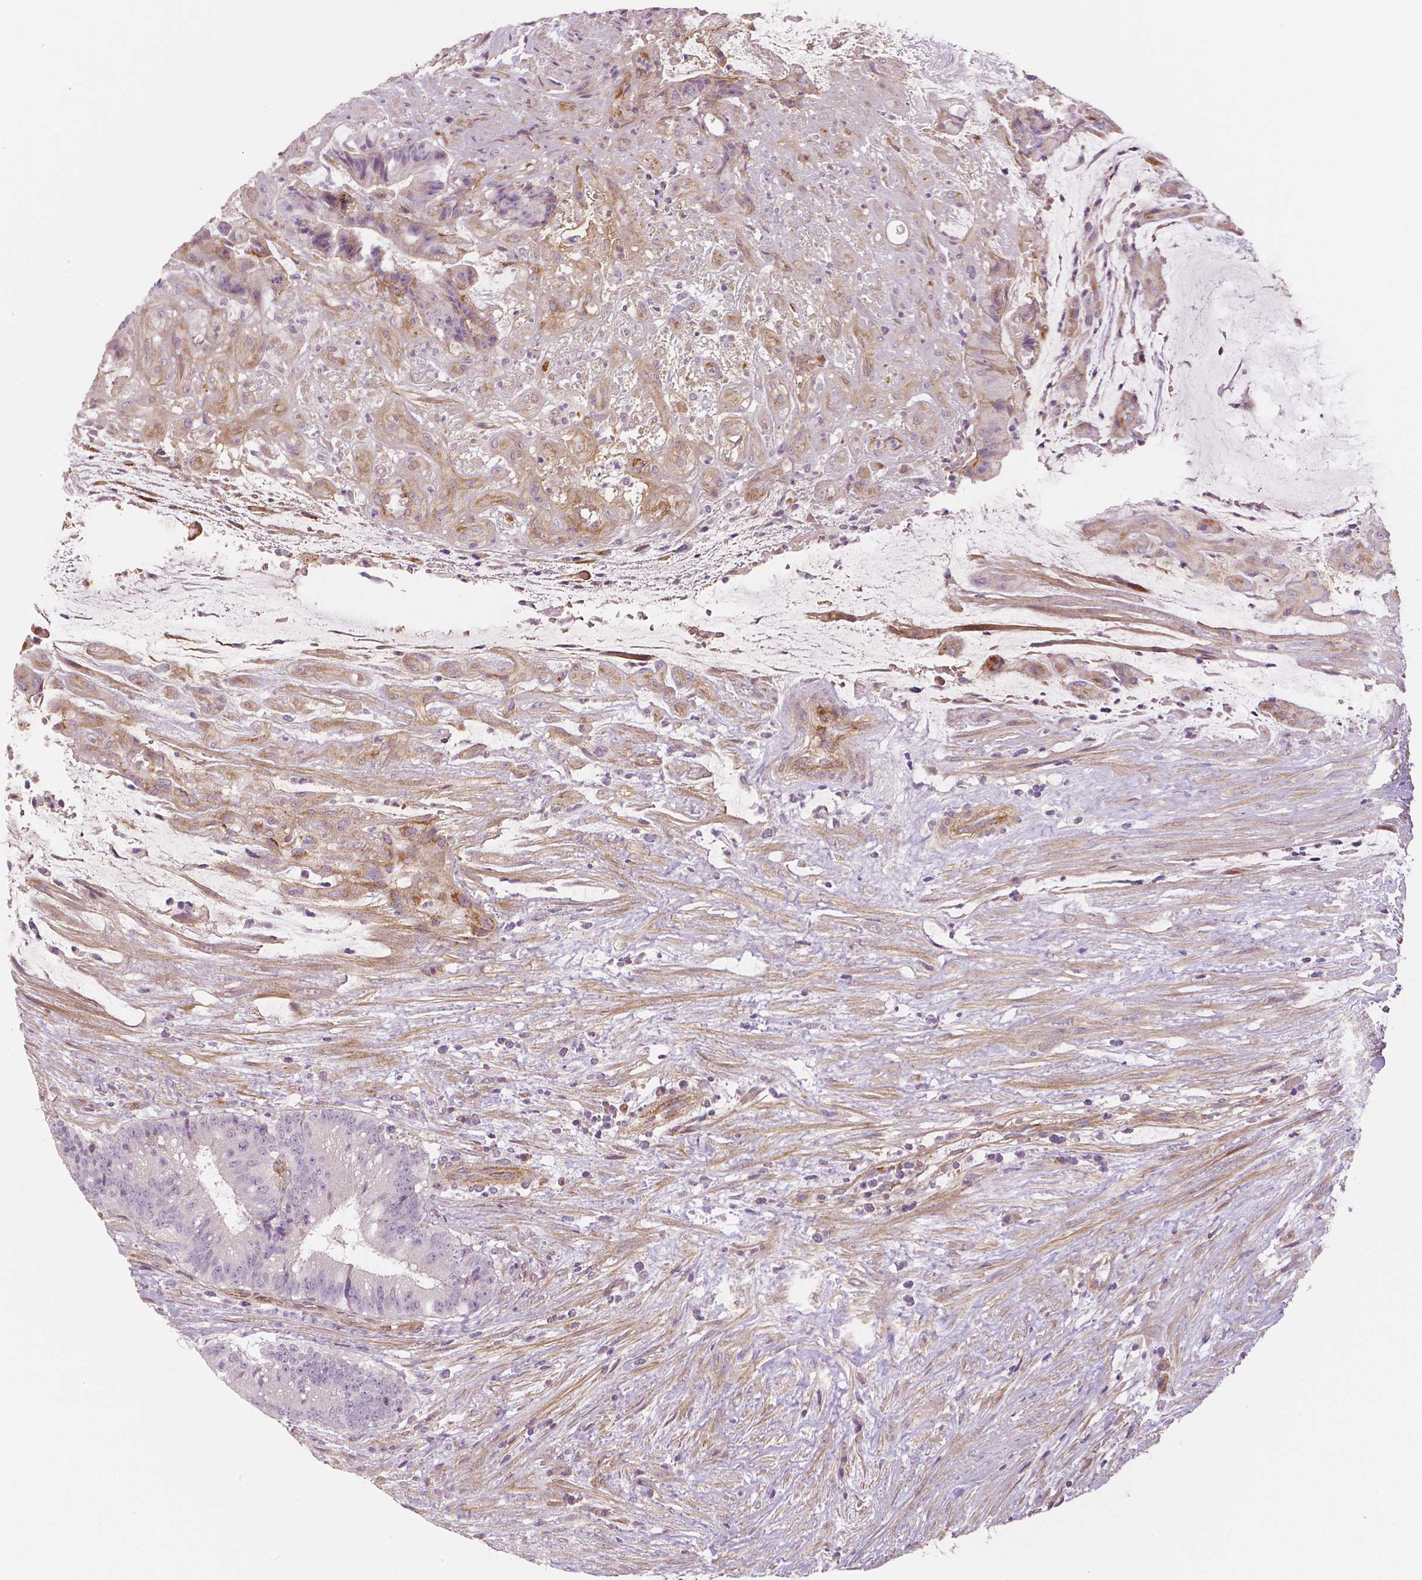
{"staining": {"intensity": "negative", "quantity": "none", "location": "none"}, "tissue": "colorectal cancer", "cell_type": "Tumor cells", "image_type": "cancer", "snomed": [{"axis": "morphology", "description": "Adenocarcinoma, NOS"}, {"axis": "topography", "description": "Colon"}], "caption": "IHC of colorectal adenocarcinoma displays no expression in tumor cells.", "gene": "FLT1", "patient": {"sex": "female", "age": 43}}